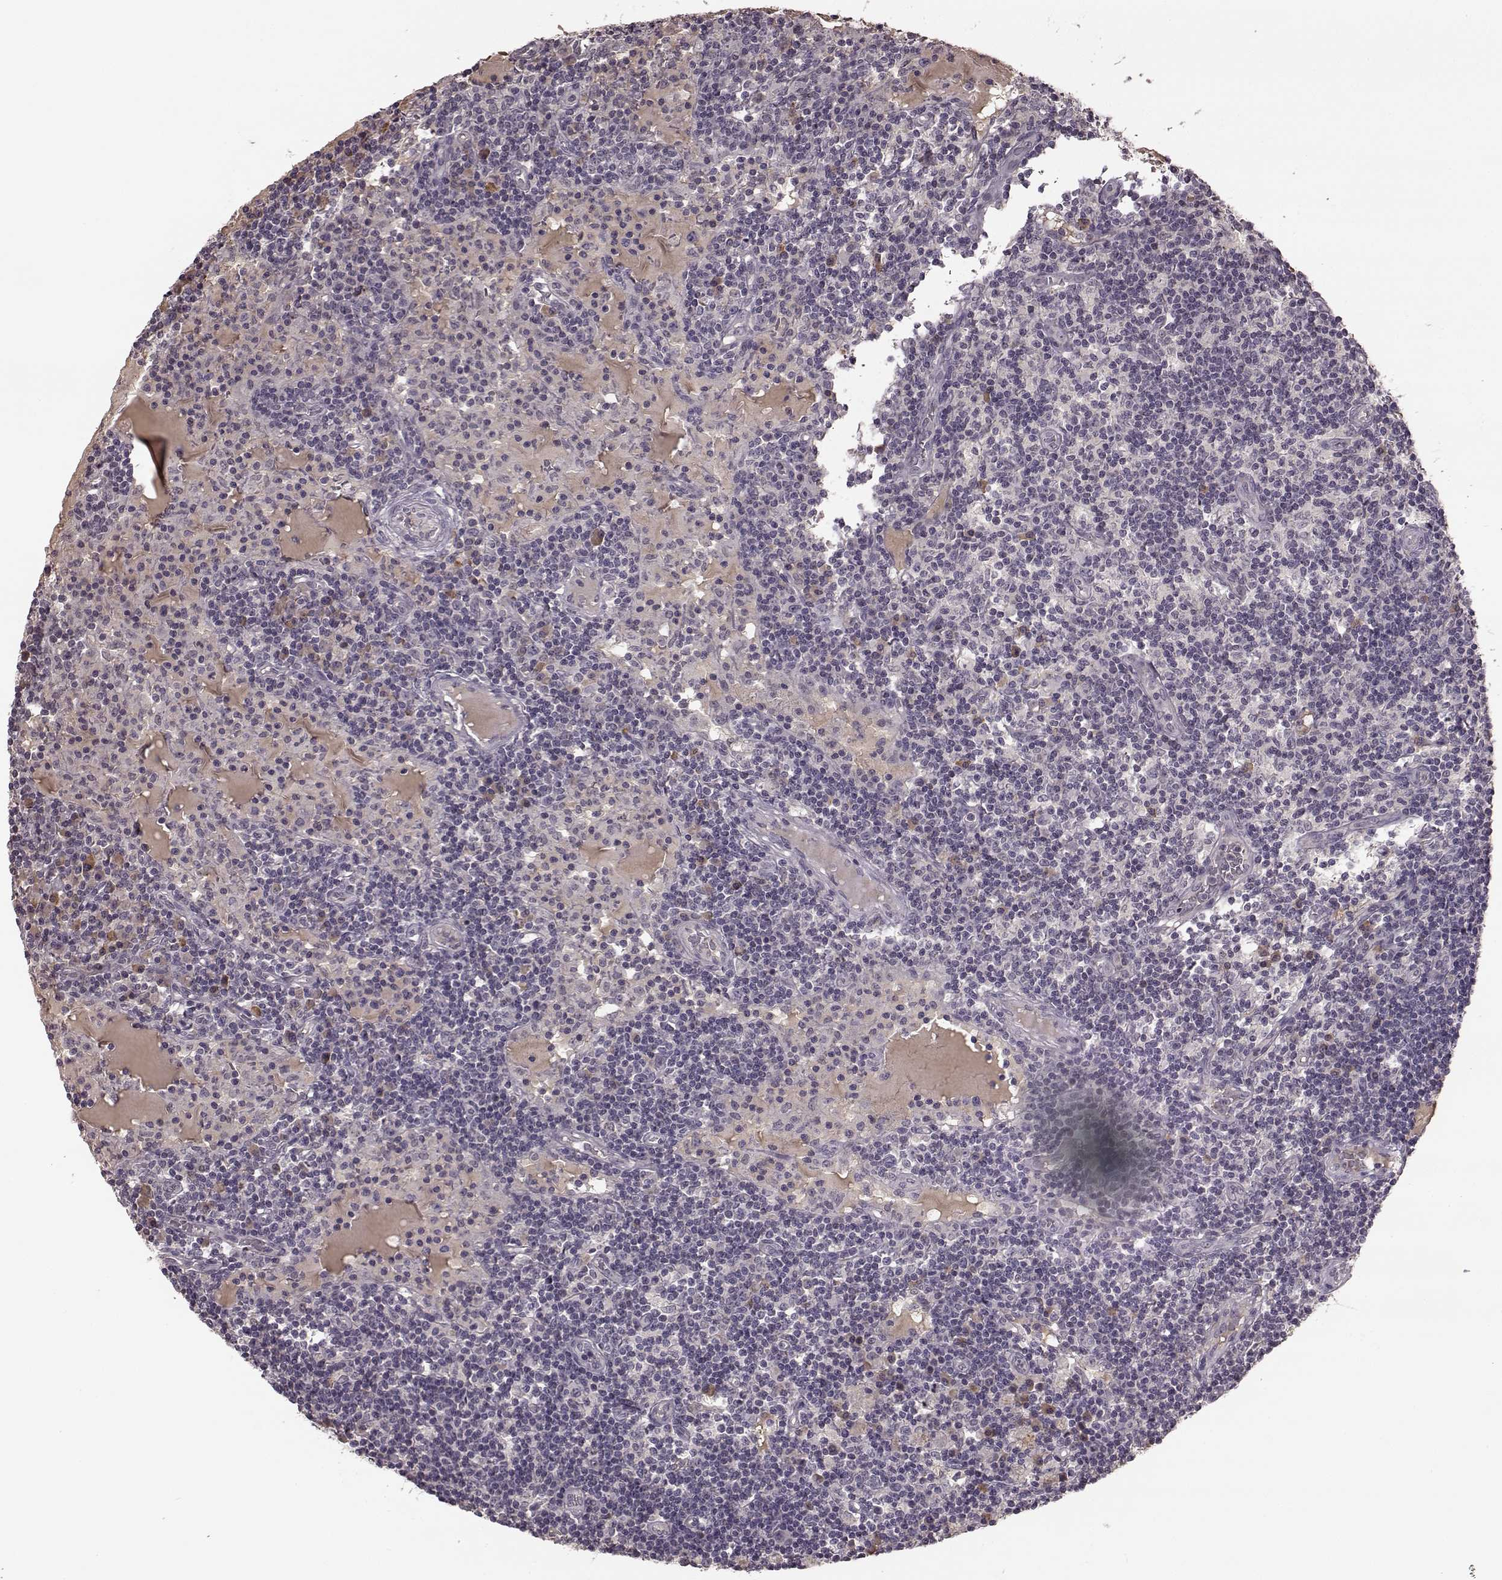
{"staining": {"intensity": "negative", "quantity": "none", "location": "none"}, "tissue": "lymph node", "cell_type": "Germinal center cells", "image_type": "normal", "snomed": [{"axis": "morphology", "description": "Normal tissue, NOS"}, {"axis": "topography", "description": "Lymph node"}], "caption": "Immunohistochemistry (IHC) photomicrograph of unremarkable human lymph node stained for a protein (brown), which shows no positivity in germinal center cells. (DAB (3,3'-diaminobenzidine) immunohistochemistry with hematoxylin counter stain).", "gene": "NRL", "patient": {"sex": "female", "age": 72}}